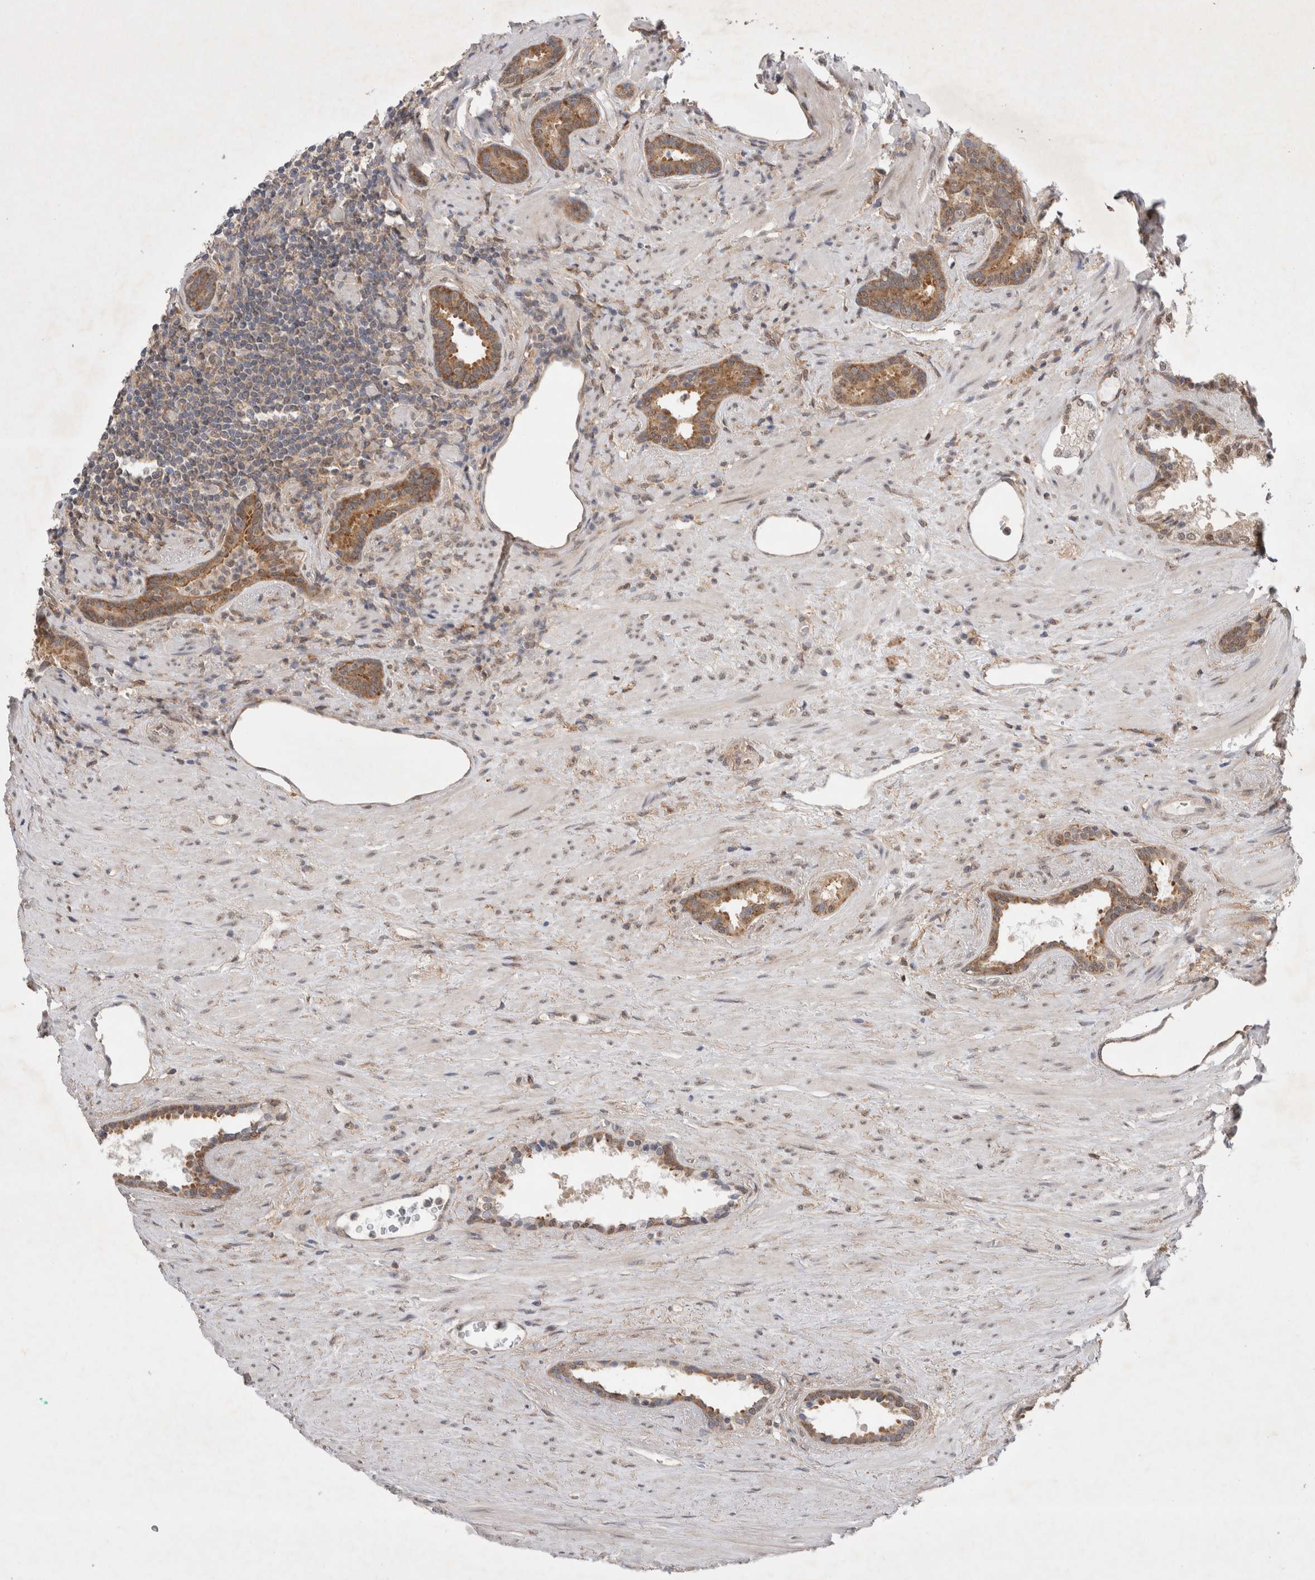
{"staining": {"intensity": "moderate", "quantity": ">75%", "location": "cytoplasmic/membranous,nuclear"}, "tissue": "prostate cancer", "cell_type": "Tumor cells", "image_type": "cancer", "snomed": [{"axis": "morphology", "description": "Adenocarcinoma, High grade"}, {"axis": "topography", "description": "Prostate"}], "caption": "IHC of adenocarcinoma (high-grade) (prostate) demonstrates medium levels of moderate cytoplasmic/membranous and nuclear expression in about >75% of tumor cells.", "gene": "WIPF2", "patient": {"sex": "male", "age": 71}}